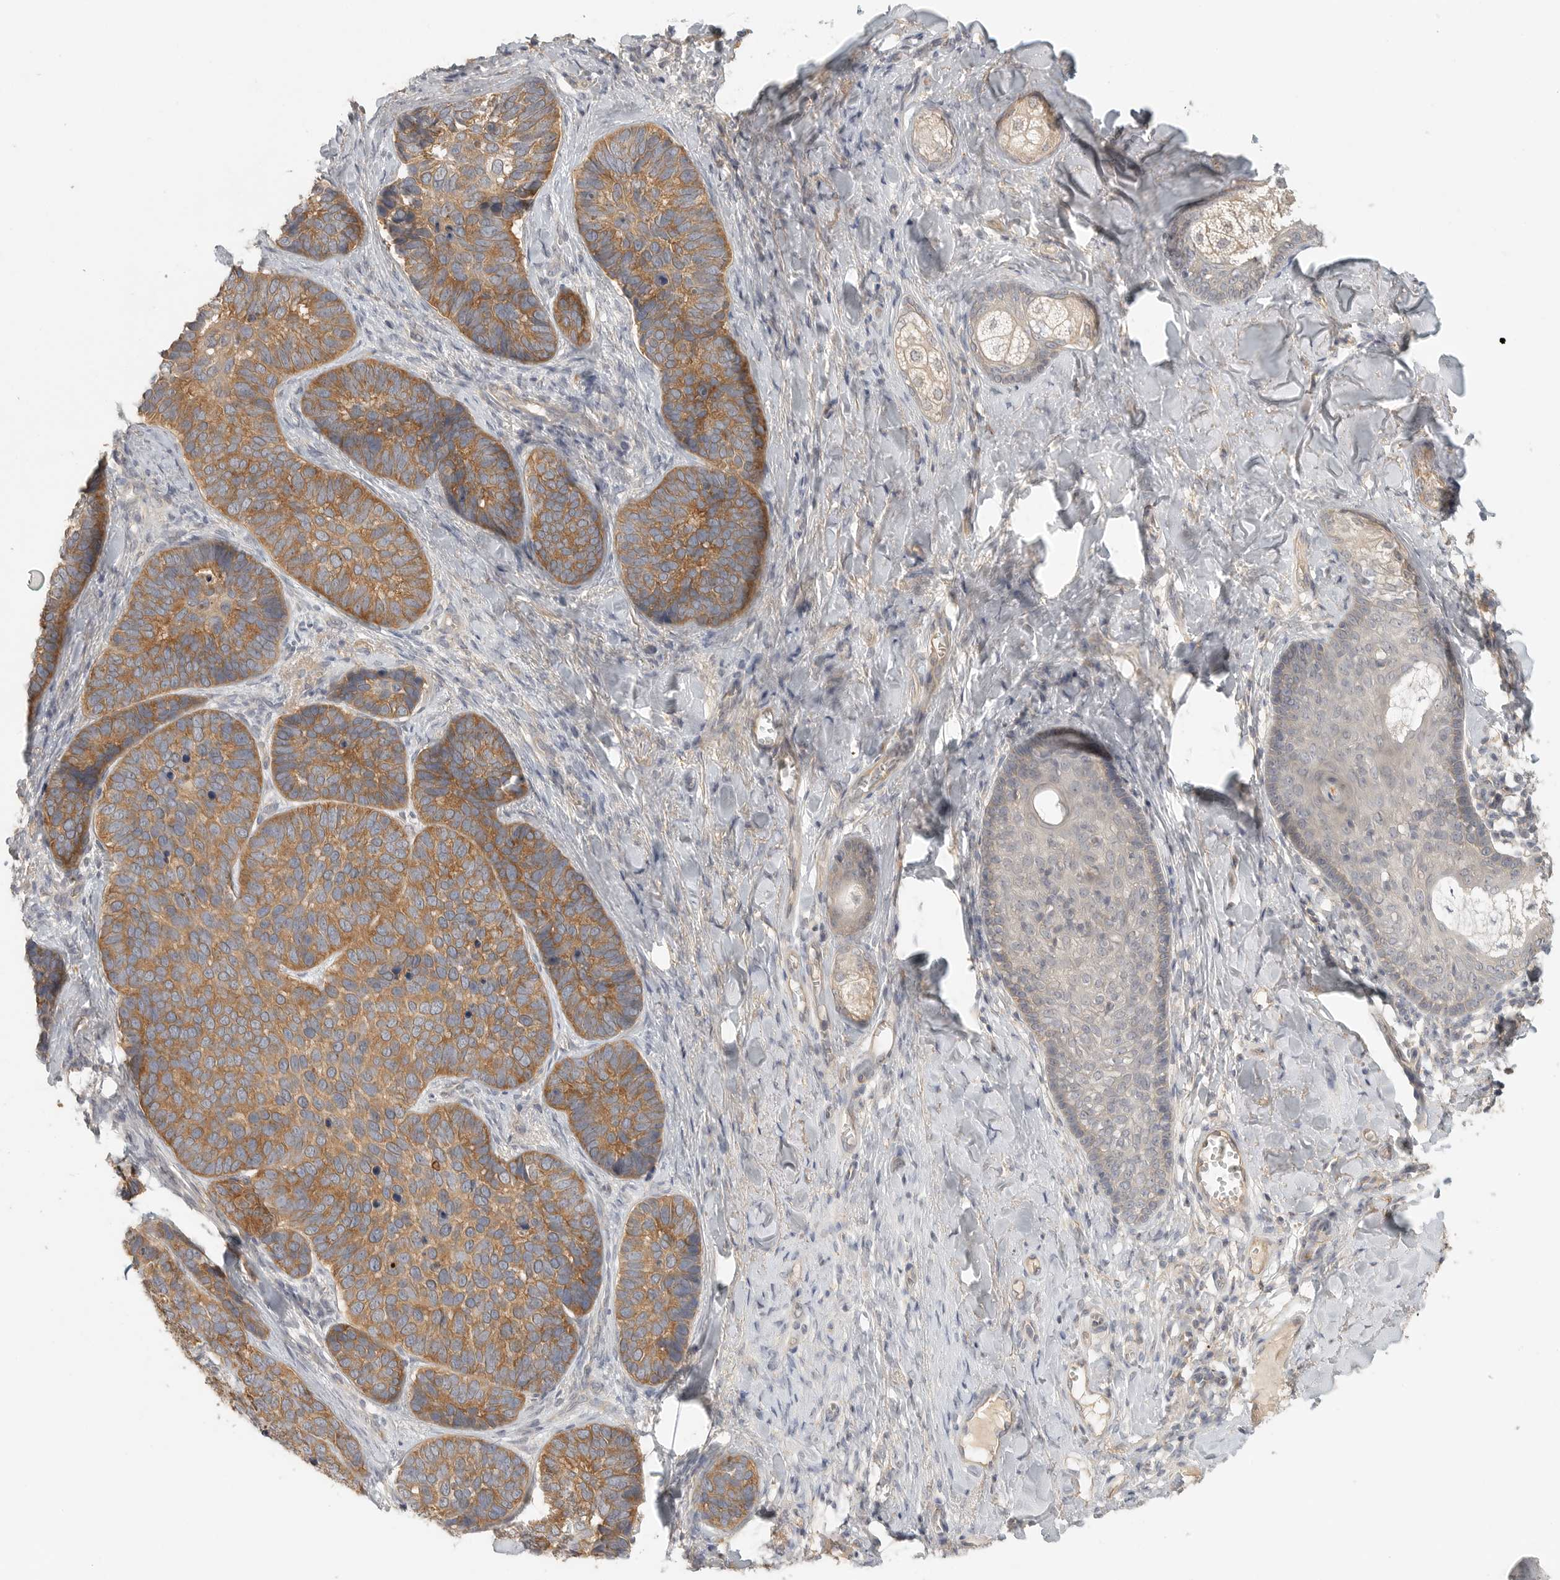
{"staining": {"intensity": "moderate", "quantity": ">75%", "location": "cytoplasmic/membranous"}, "tissue": "skin cancer", "cell_type": "Tumor cells", "image_type": "cancer", "snomed": [{"axis": "morphology", "description": "Basal cell carcinoma"}, {"axis": "topography", "description": "Skin"}], "caption": "The histopathology image demonstrates a brown stain indicating the presence of a protein in the cytoplasmic/membranous of tumor cells in skin cancer (basal cell carcinoma).", "gene": "HDAC6", "patient": {"sex": "male", "age": 62}}